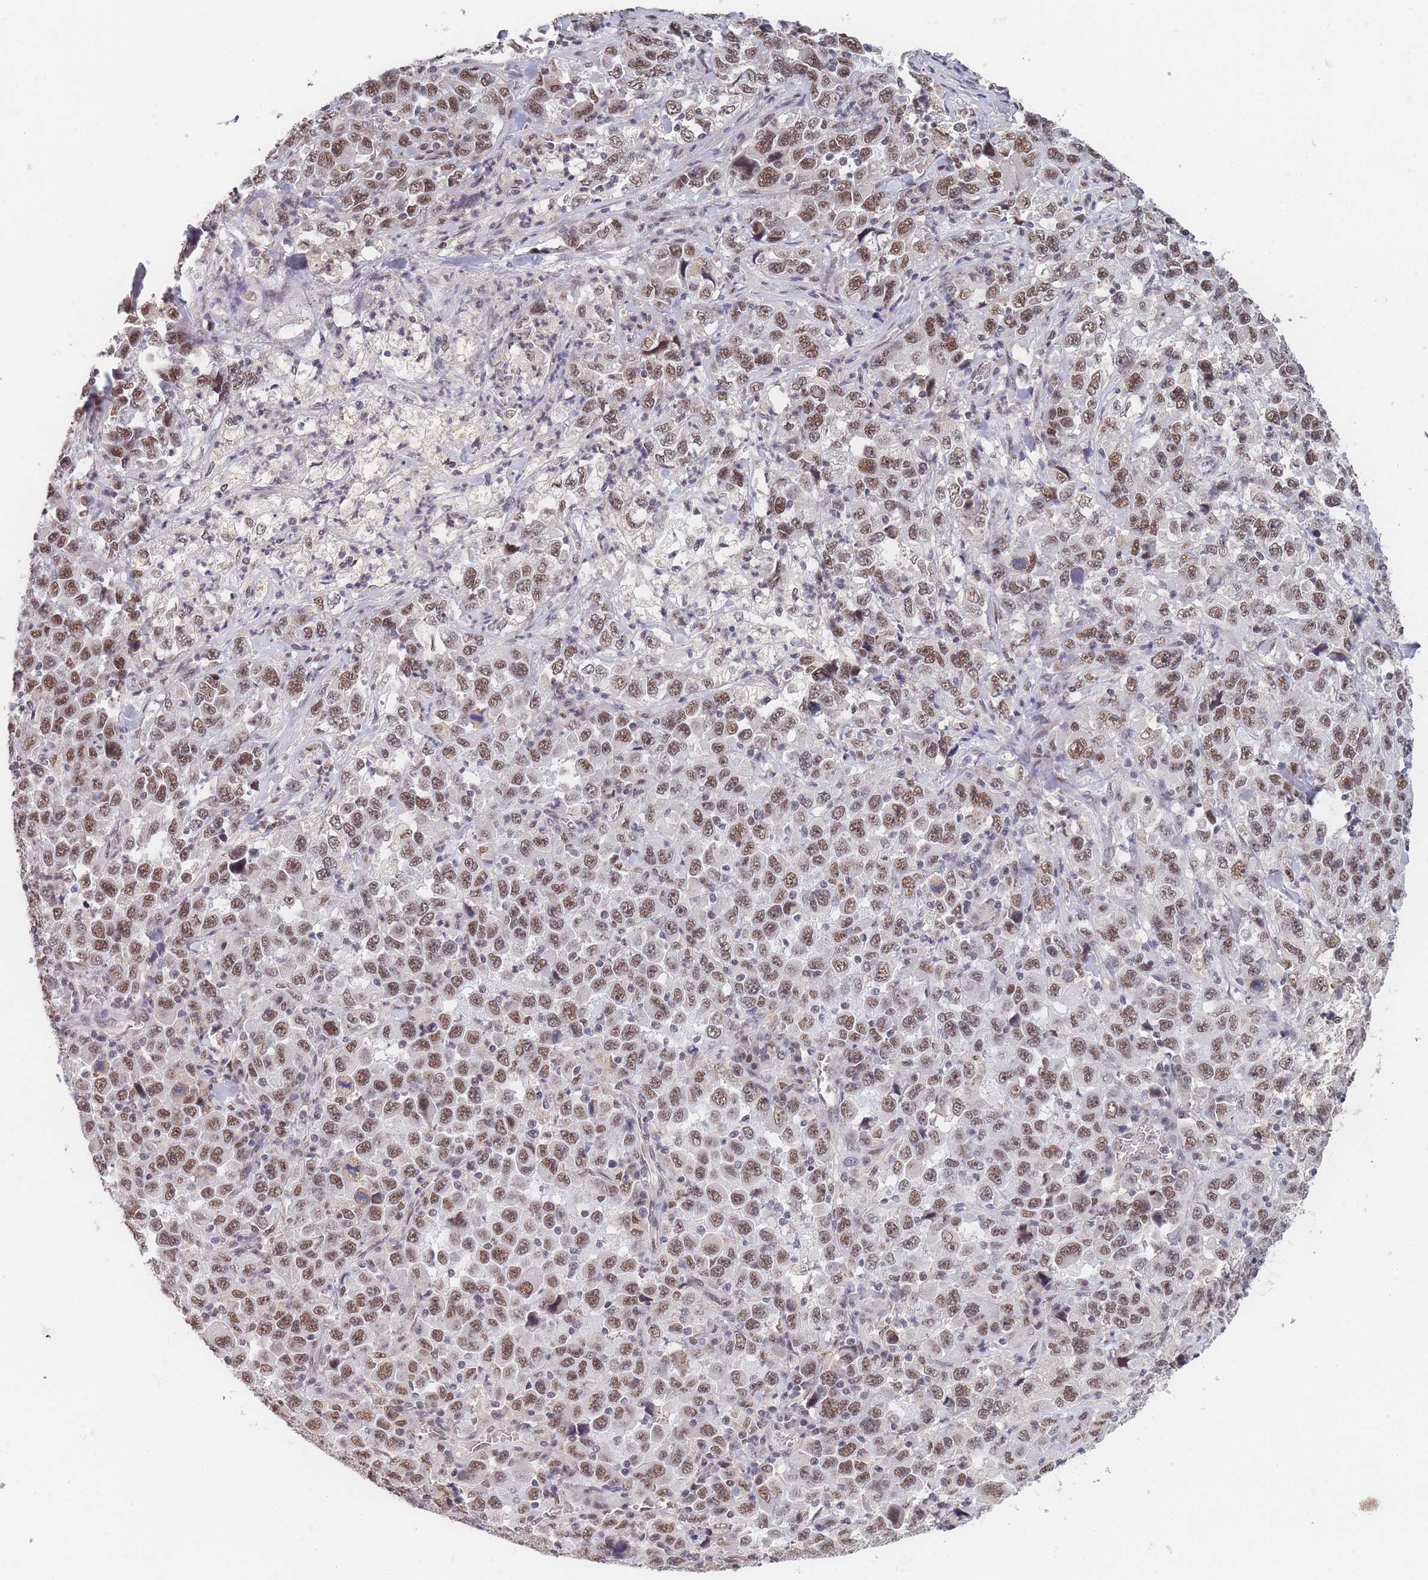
{"staining": {"intensity": "moderate", "quantity": ">75%", "location": "nuclear"}, "tissue": "stomach cancer", "cell_type": "Tumor cells", "image_type": "cancer", "snomed": [{"axis": "morphology", "description": "Normal tissue, NOS"}, {"axis": "morphology", "description": "Adenocarcinoma, NOS"}, {"axis": "topography", "description": "Stomach, upper"}, {"axis": "topography", "description": "Stomach"}], "caption": "High-magnification brightfield microscopy of adenocarcinoma (stomach) stained with DAB (3,3'-diaminobenzidine) (brown) and counterstained with hematoxylin (blue). tumor cells exhibit moderate nuclear staining is seen in about>75% of cells.", "gene": "SNRPA1", "patient": {"sex": "male", "age": 59}}